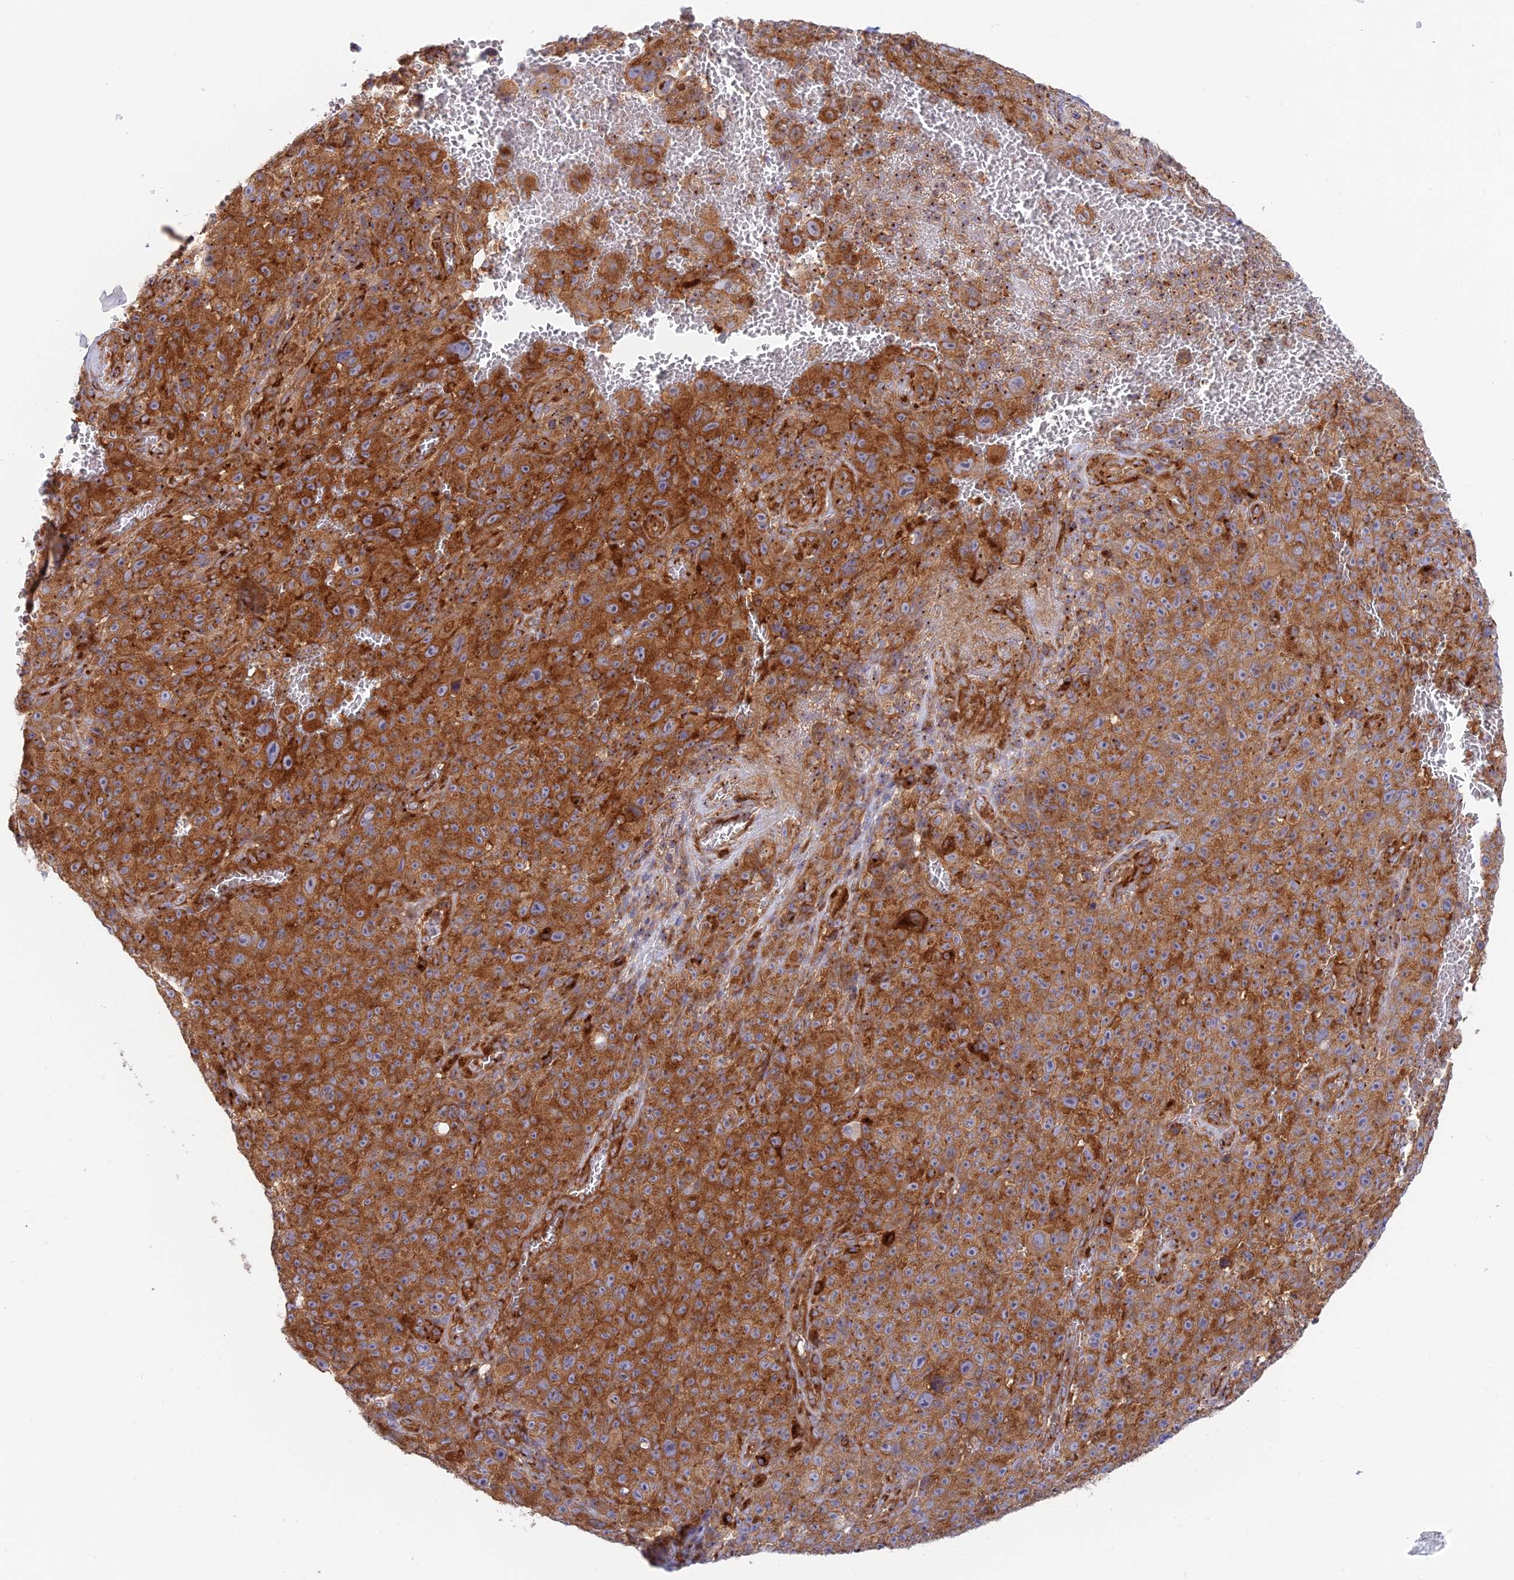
{"staining": {"intensity": "strong", "quantity": ">75%", "location": "cytoplasmic/membranous"}, "tissue": "melanoma", "cell_type": "Tumor cells", "image_type": "cancer", "snomed": [{"axis": "morphology", "description": "Malignant melanoma, NOS"}, {"axis": "topography", "description": "Skin"}], "caption": "Human melanoma stained for a protein (brown) shows strong cytoplasmic/membranous positive positivity in about >75% of tumor cells.", "gene": "GOLGA3", "patient": {"sex": "female", "age": 82}}